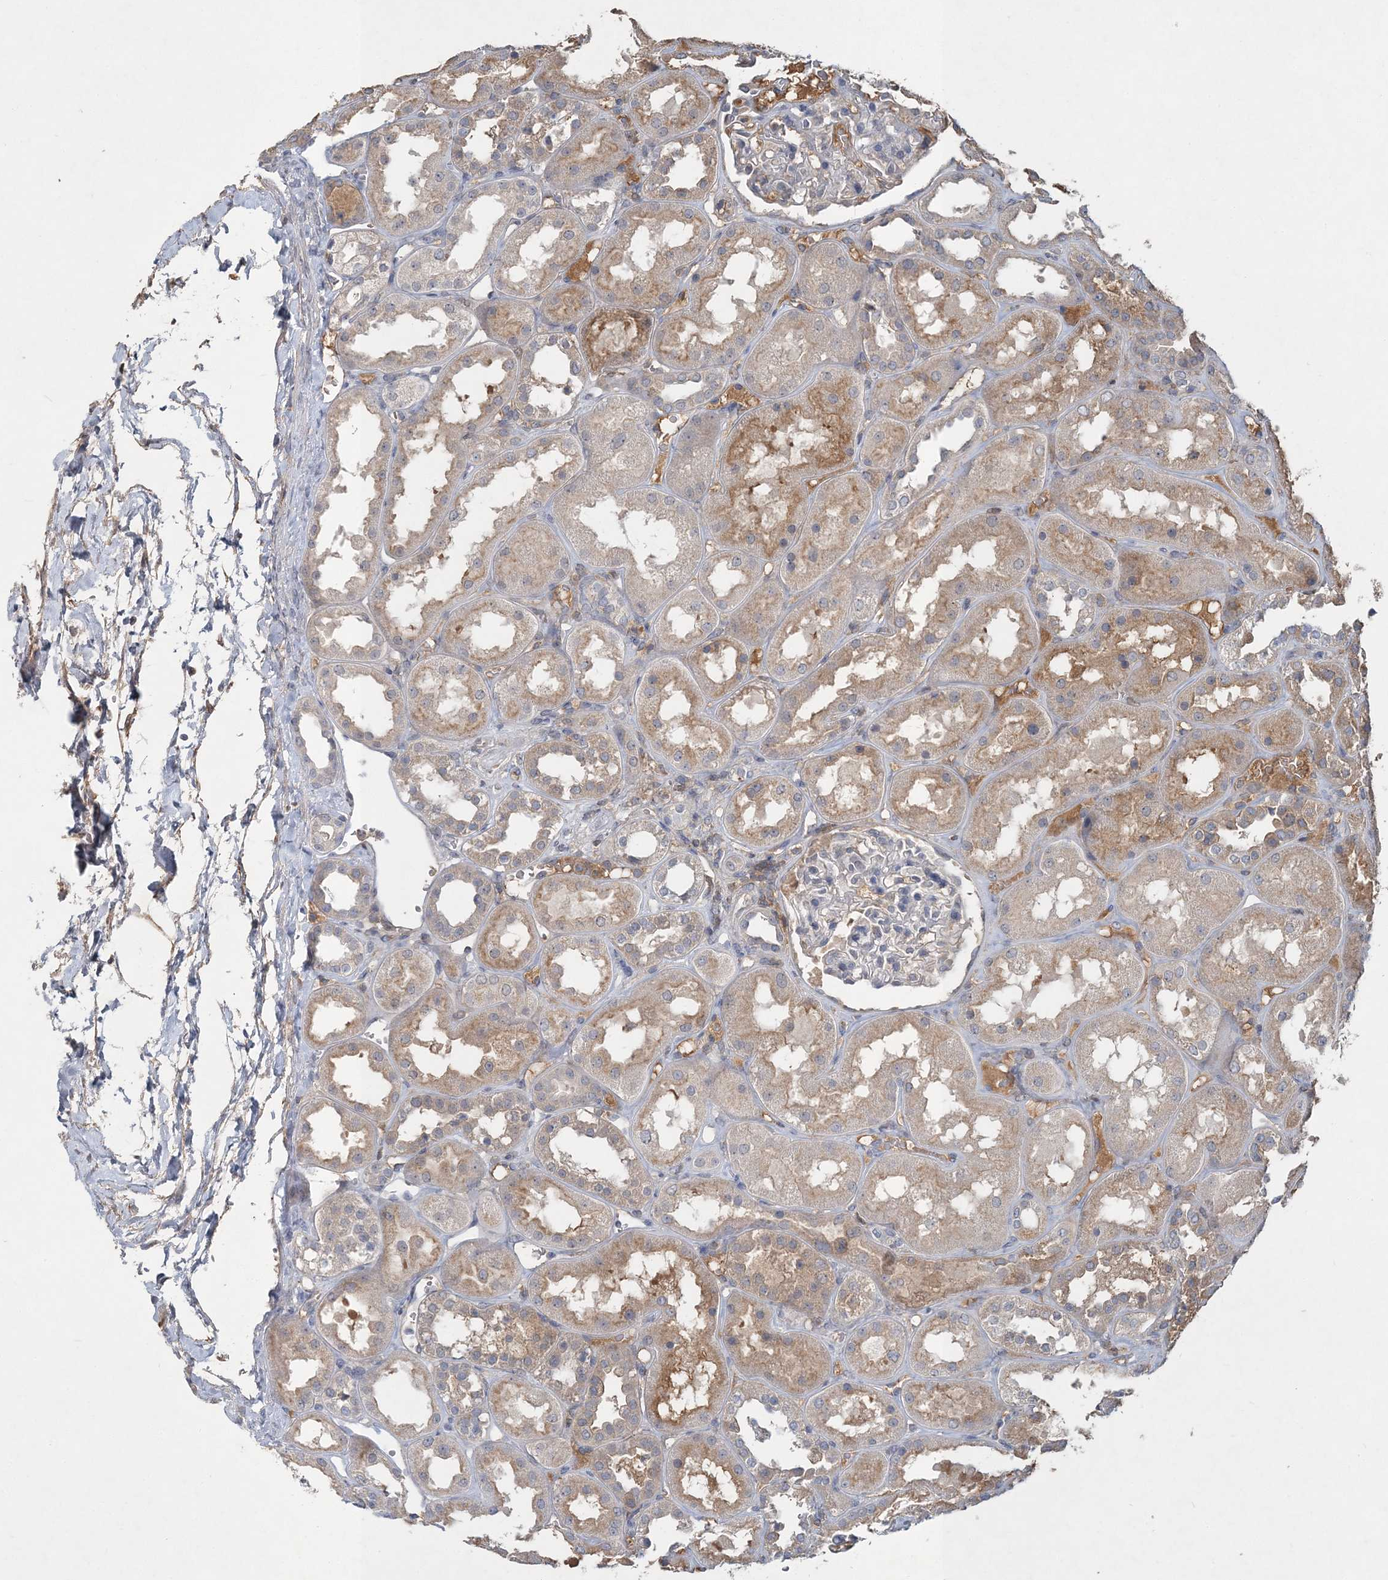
{"staining": {"intensity": "negative", "quantity": "none", "location": "none"}, "tissue": "kidney", "cell_type": "Cells in glomeruli", "image_type": "normal", "snomed": [{"axis": "morphology", "description": "Normal tissue, NOS"}, {"axis": "topography", "description": "Kidney"}], "caption": "Immunohistochemical staining of benign kidney reveals no significant staining in cells in glomeruli. (Brightfield microscopy of DAB immunohistochemistry (IHC) at high magnification).", "gene": "RNF25", "patient": {"sex": "male", "age": 70}}